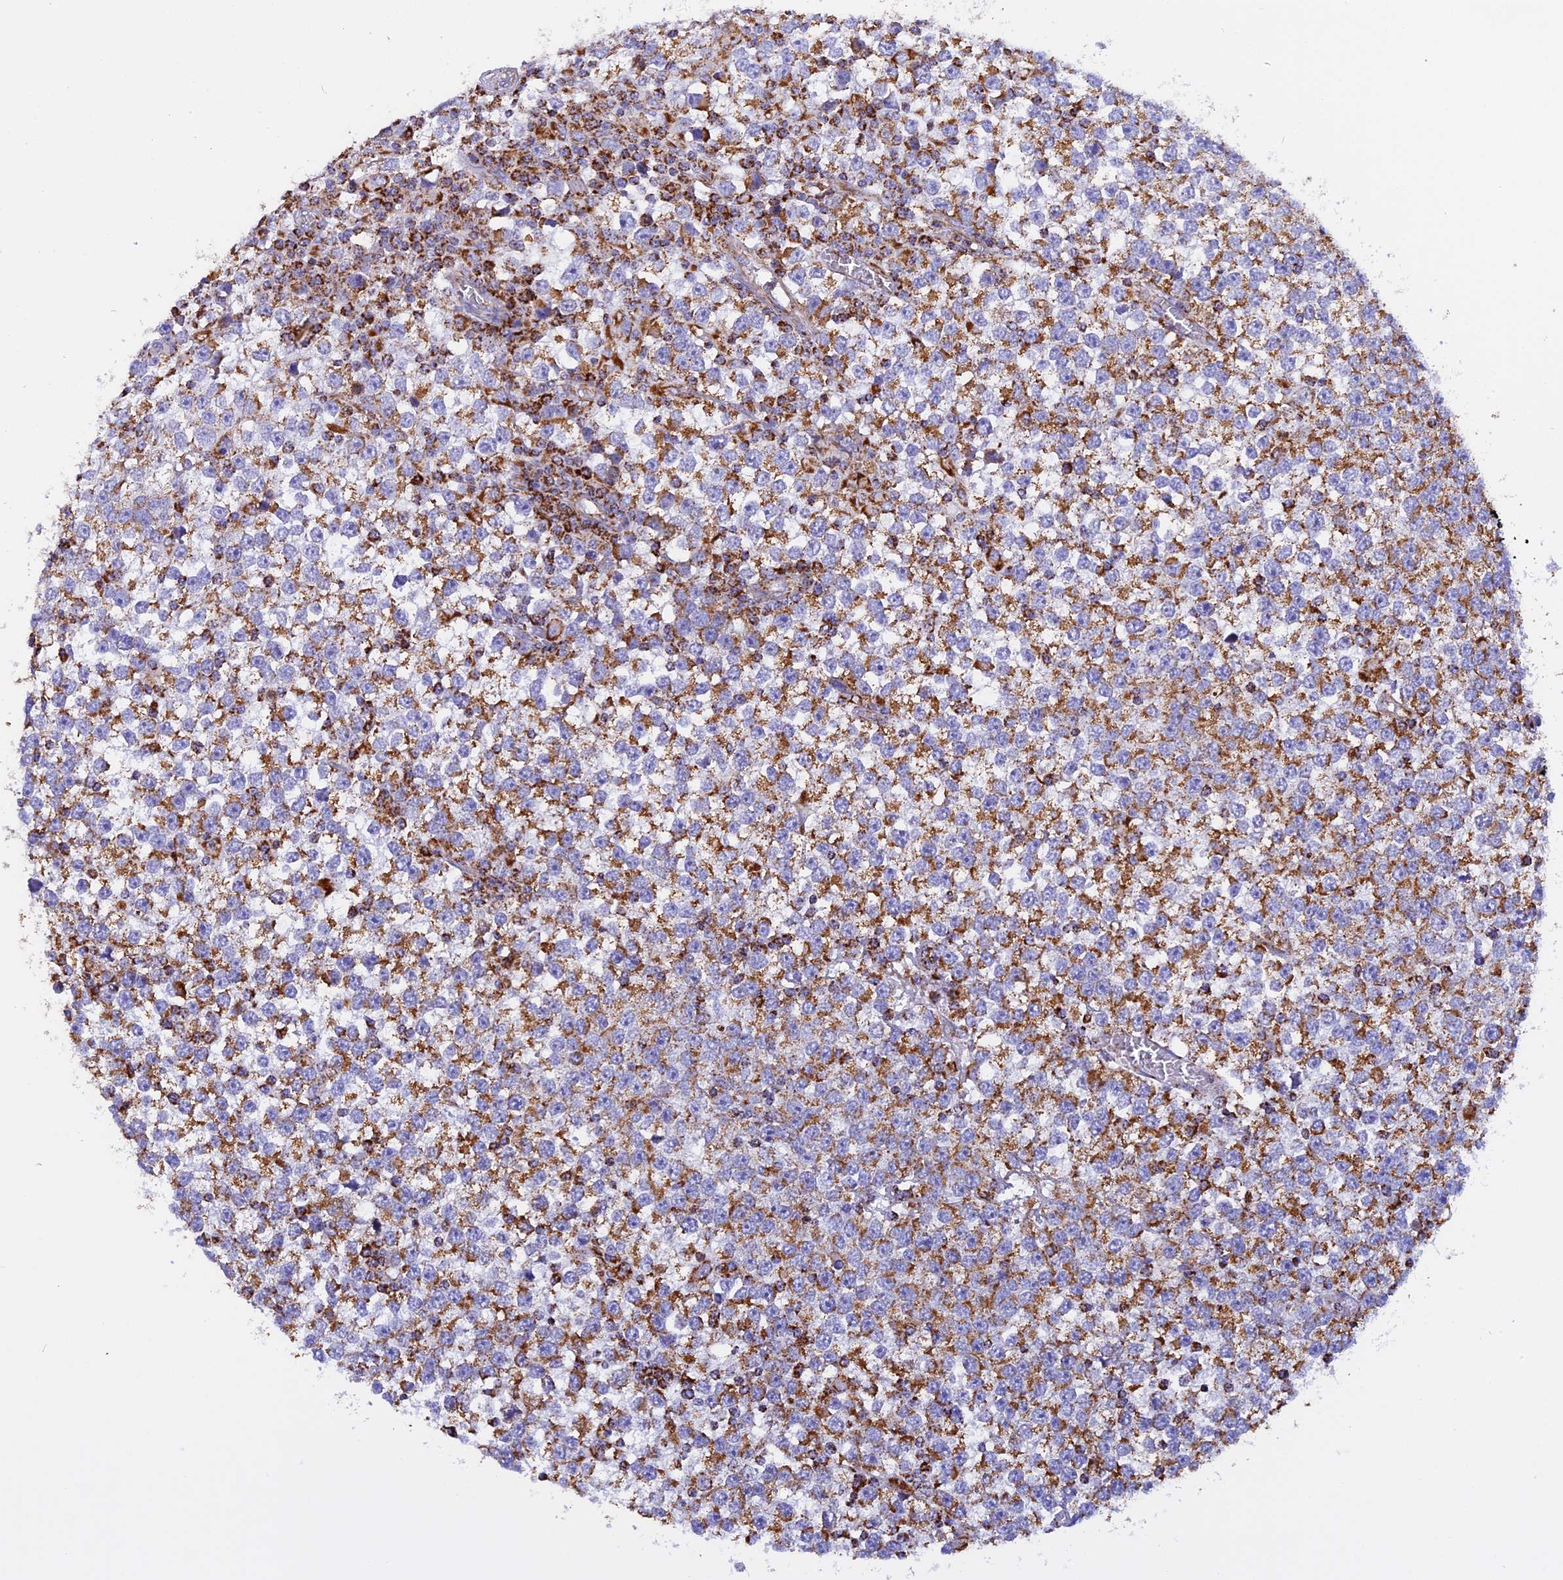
{"staining": {"intensity": "moderate", "quantity": ">75%", "location": "cytoplasmic/membranous"}, "tissue": "testis cancer", "cell_type": "Tumor cells", "image_type": "cancer", "snomed": [{"axis": "morphology", "description": "Seminoma, NOS"}, {"axis": "topography", "description": "Testis"}], "caption": "This image demonstrates immunohistochemistry (IHC) staining of testis cancer (seminoma), with medium moderate cytoplasmic/membranous expression in approximately >75% of tumor cells.", "gene": "KCNG1", "patient": {"sex": "male", "age": 65}}